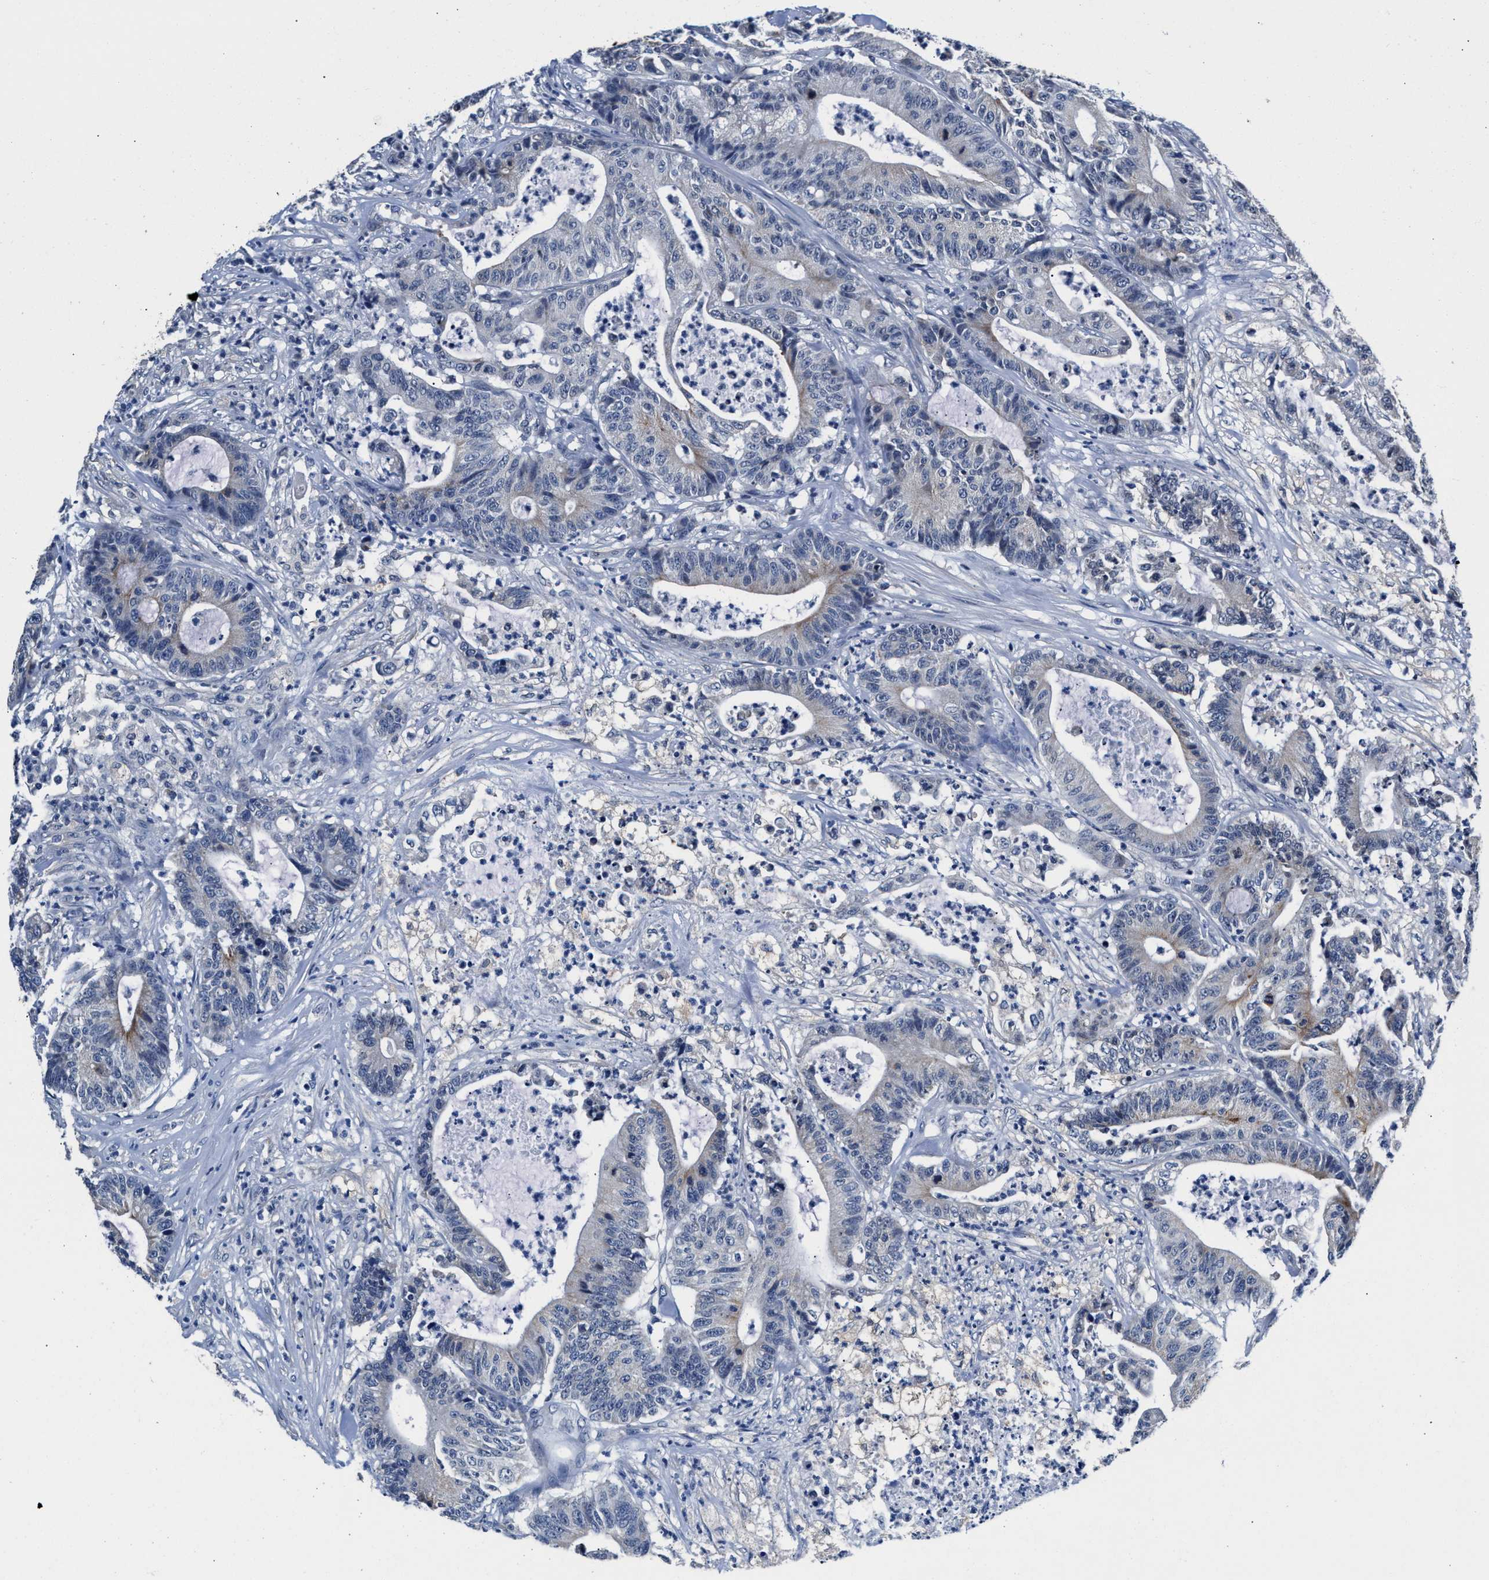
{"staining": {"intensity": "weak", "quantity": "<25%", "location": "cytoplasmic/membranous"}, "tissue": "colorectal cancer", "cell_type": "Tumor cells", "image_type": "cancer", "snomed": [{"axis": "morphology", "description": "Adenocarcinoma, NOS"}, {"axis": "topography", "description": "Colon"}], "caption": "Colorectal adenocarcinoma stained for a protein using immunohistochemistry (IHC) exhibits no positivity tumor cells.", "gene": "MYH3", "patient": {"sex": "female", "age": 84}}